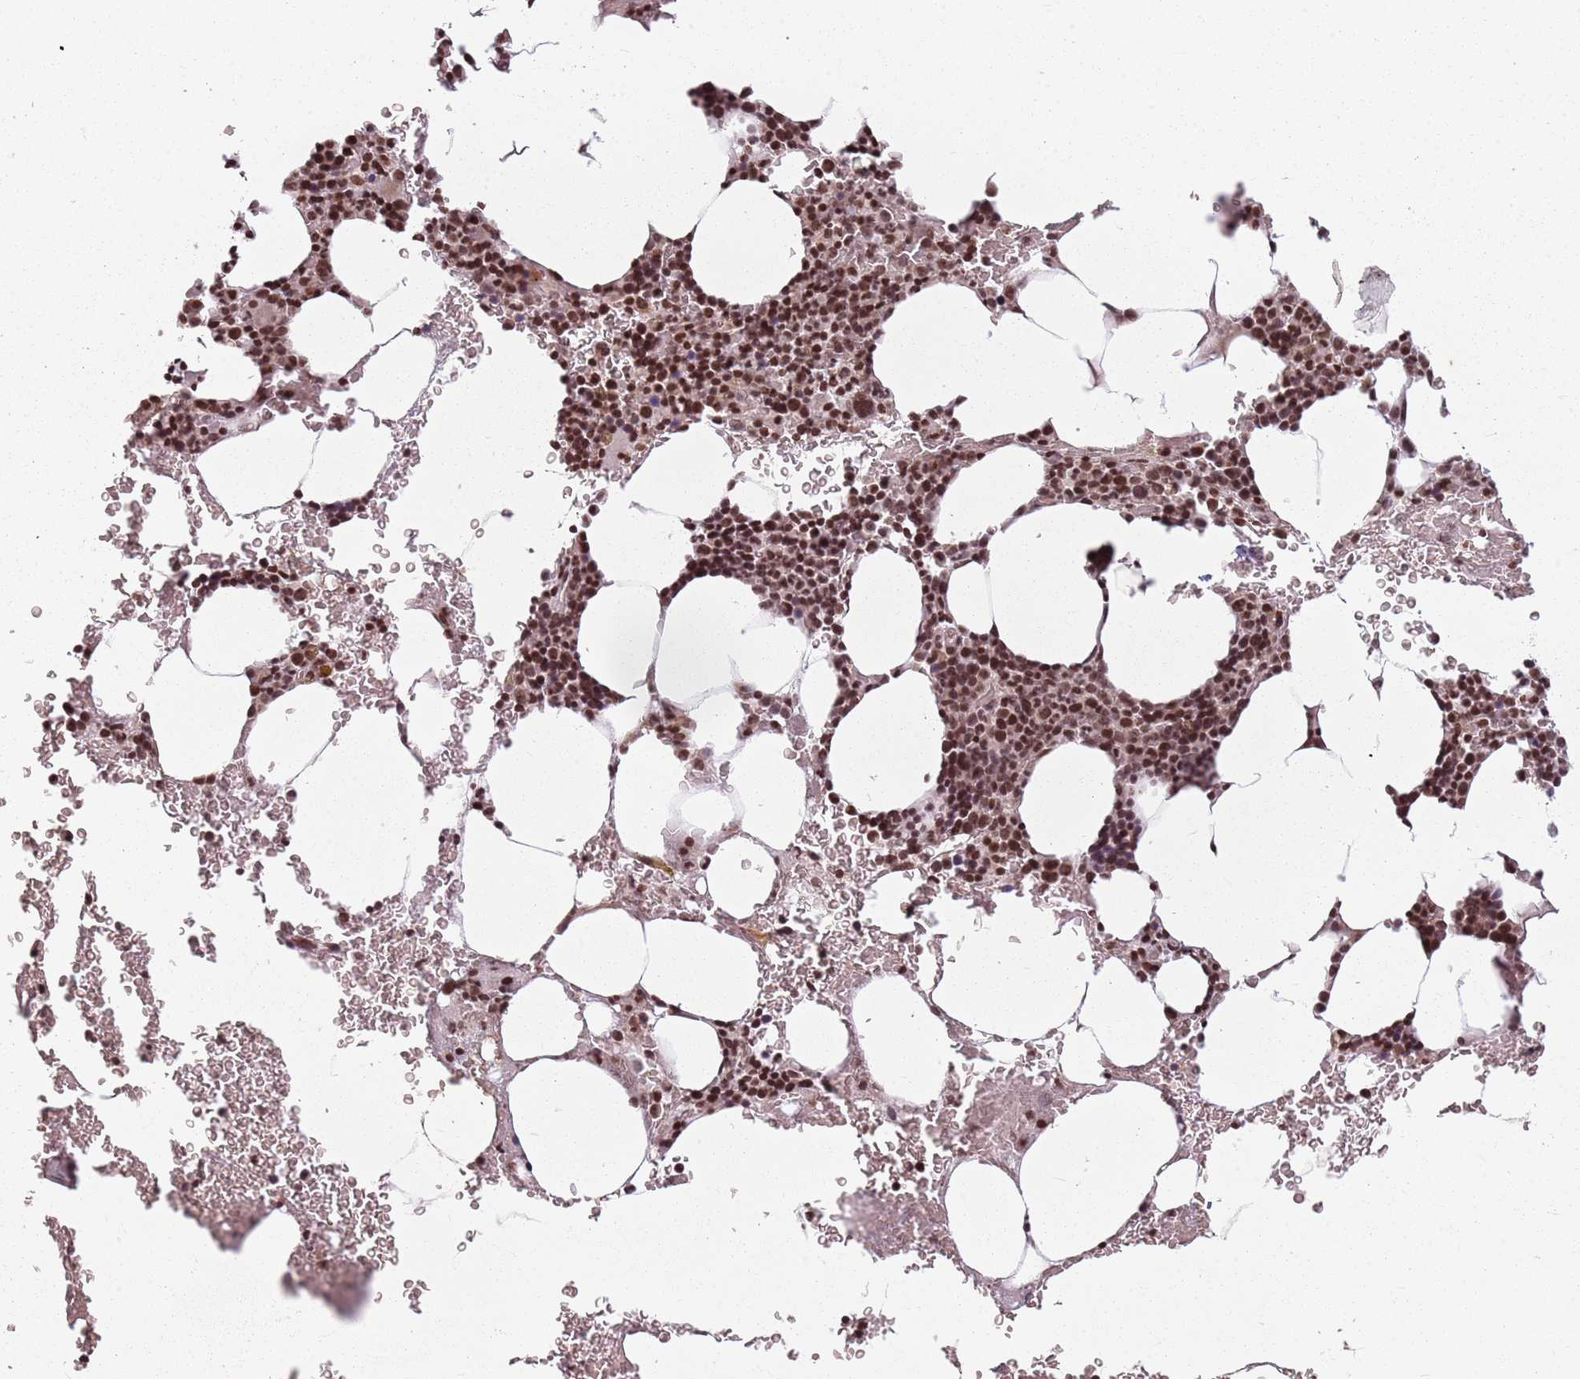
{"staining": {"intensity": "strong", "quantity": ">75%", "location": "nuclear"}, "tissue": "bone marrow", "cell_type": "Hematopoietic cells", "image_type": "normal", "snomed": [{"axis": "morphology", "description": "Normal tissue, NOS"}, {"axis": "topography", "description": "Bone marrow"}], "caption": "Strong nuclear expression for a protein is identified in approximately >75% of hematopoietic cells of normal bone marrow using immunohistochemistry.", "gene": "ADGRG1", "patient": {"sex": "female", "age": 58}}